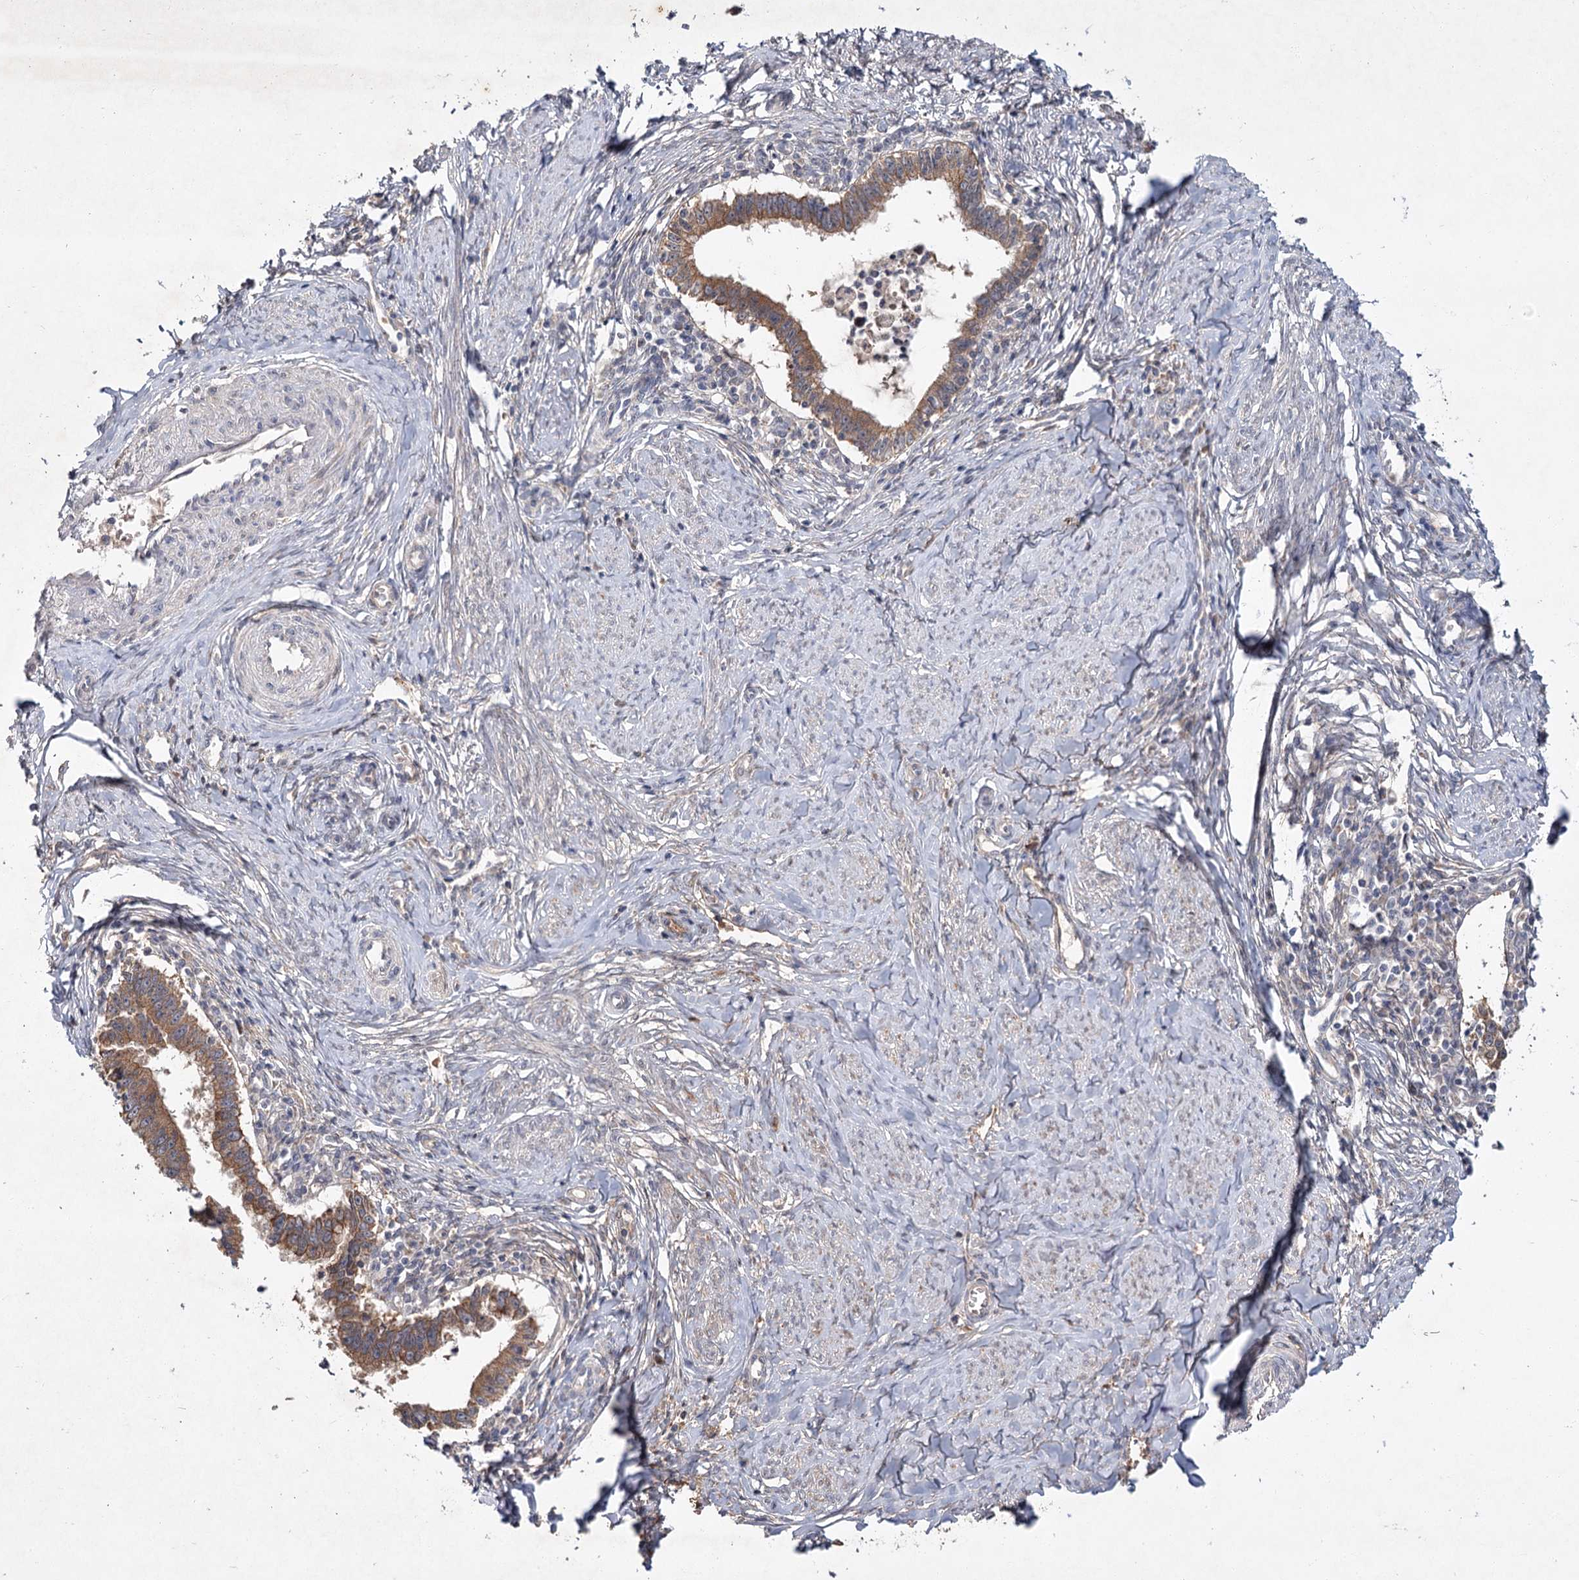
{"staining": {"intensity": "moderate", "quantity": ">75%", "location": "cytoplasmic/membranous"}, "tissue": "cervical cancer", "cell_type": "Tumor cells", "image_type": "cancer", "snomed": [{"axis": "morphology", "description": "Adenocarcinoma, NOS"}, {"axis": "topography", "description": "Cervix"}], "caption": "A histopathology image of cervical cancer stained for a protein shows moderate cytoplasmic/membranous brown staining in tumor cells.", "gene": "MFN1", "patient": {"sex": "female", "age": 36}}